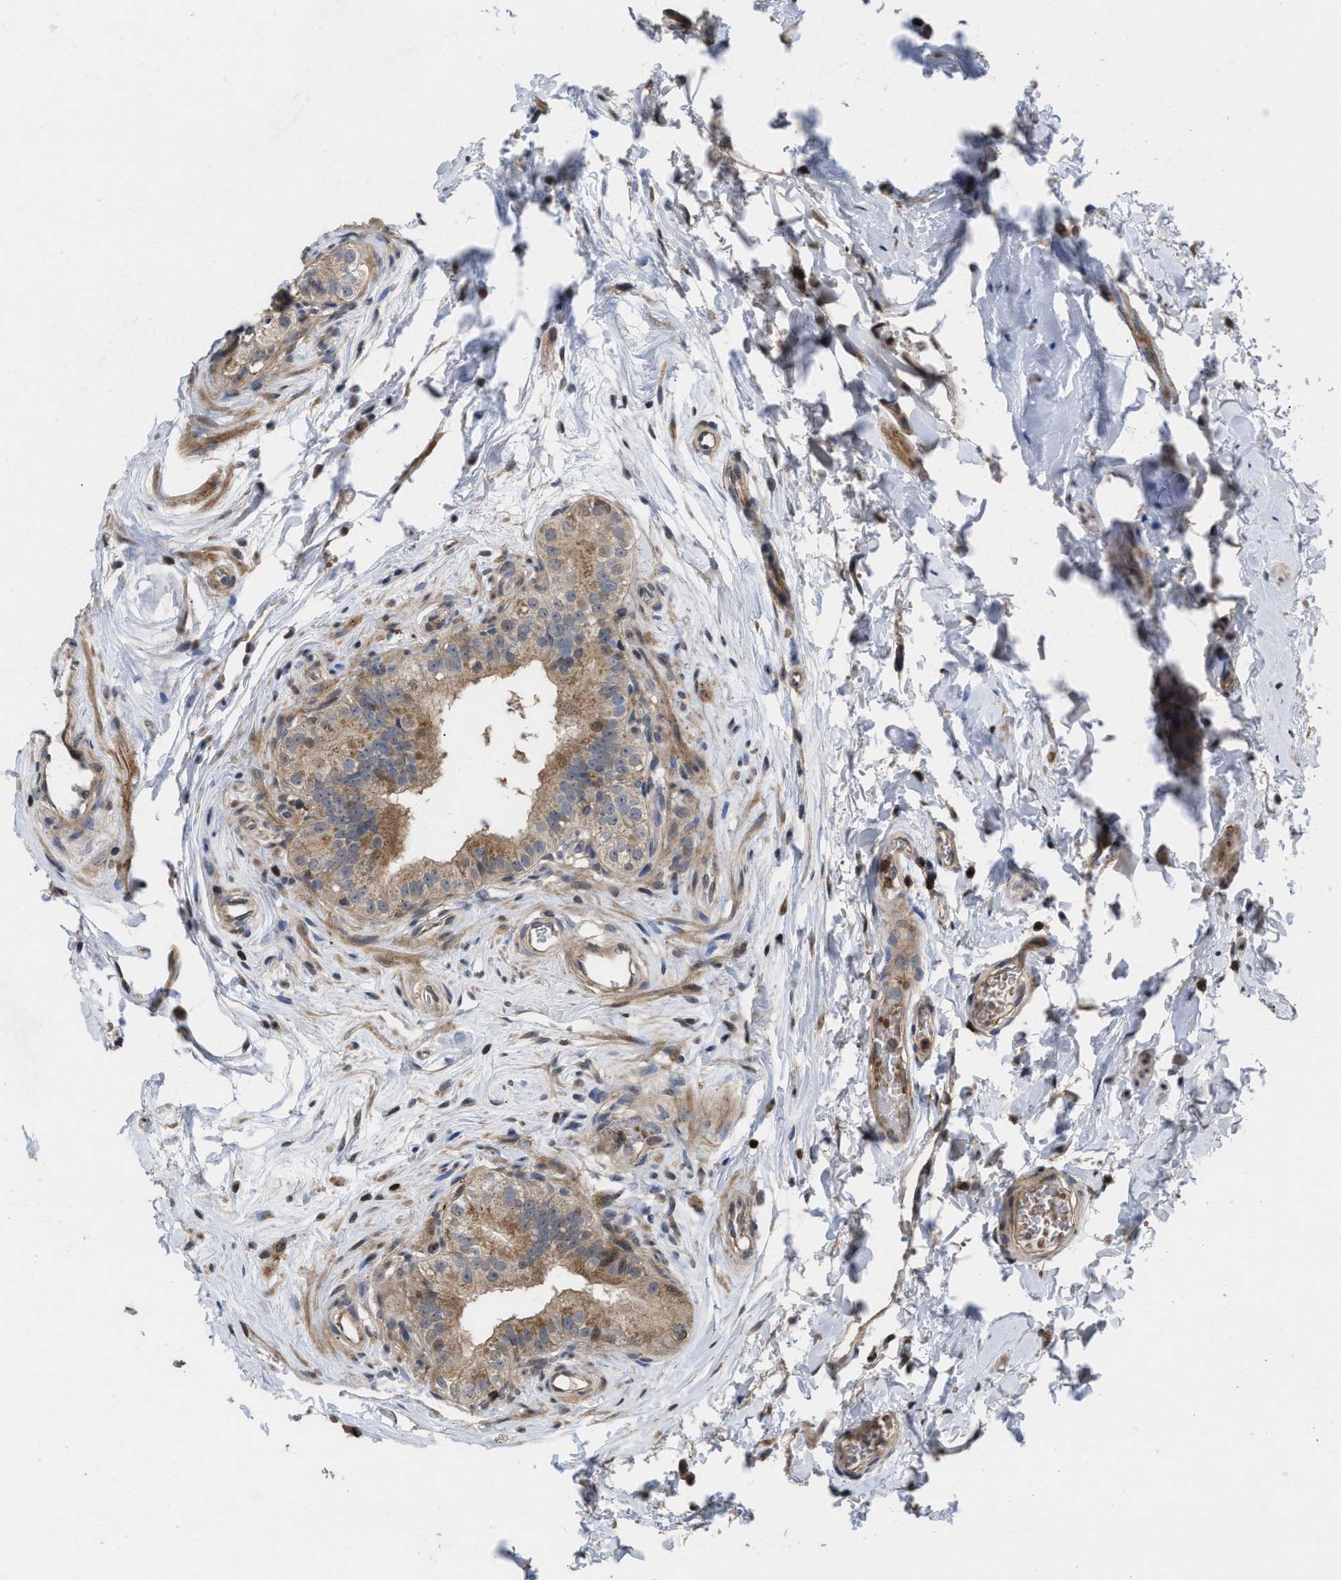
{"staining": {"intensity": "strong", "quantity": "25%-75%", "location": "cytoplasmic/membranous,nuclear"}, "tissue": "epididymis", "cell_type": "Glandular cells", "image_type": "normal", "snomed": [{"axis": "morphology", "description": "Normal tissue, NOS"}, {"axis": "topography", "description": "Testis"}, {"axis": "topography", "description": "Epididymis"}], "caption": "IHC staining of unremarkable epididymis, which displays high levels of strong cytoplasmic/membranous,nuclear expression in about 25%-75% of glandular cells indicating strong cytoplasmic/membranous,nuclear protein positivity. The staining was performed using DAB (brown) for protein detection and nuclei were counterstained in hematoxylin (blue).", "gene": "PTPRE", "patient": {"sex": "male", "age": 36}}